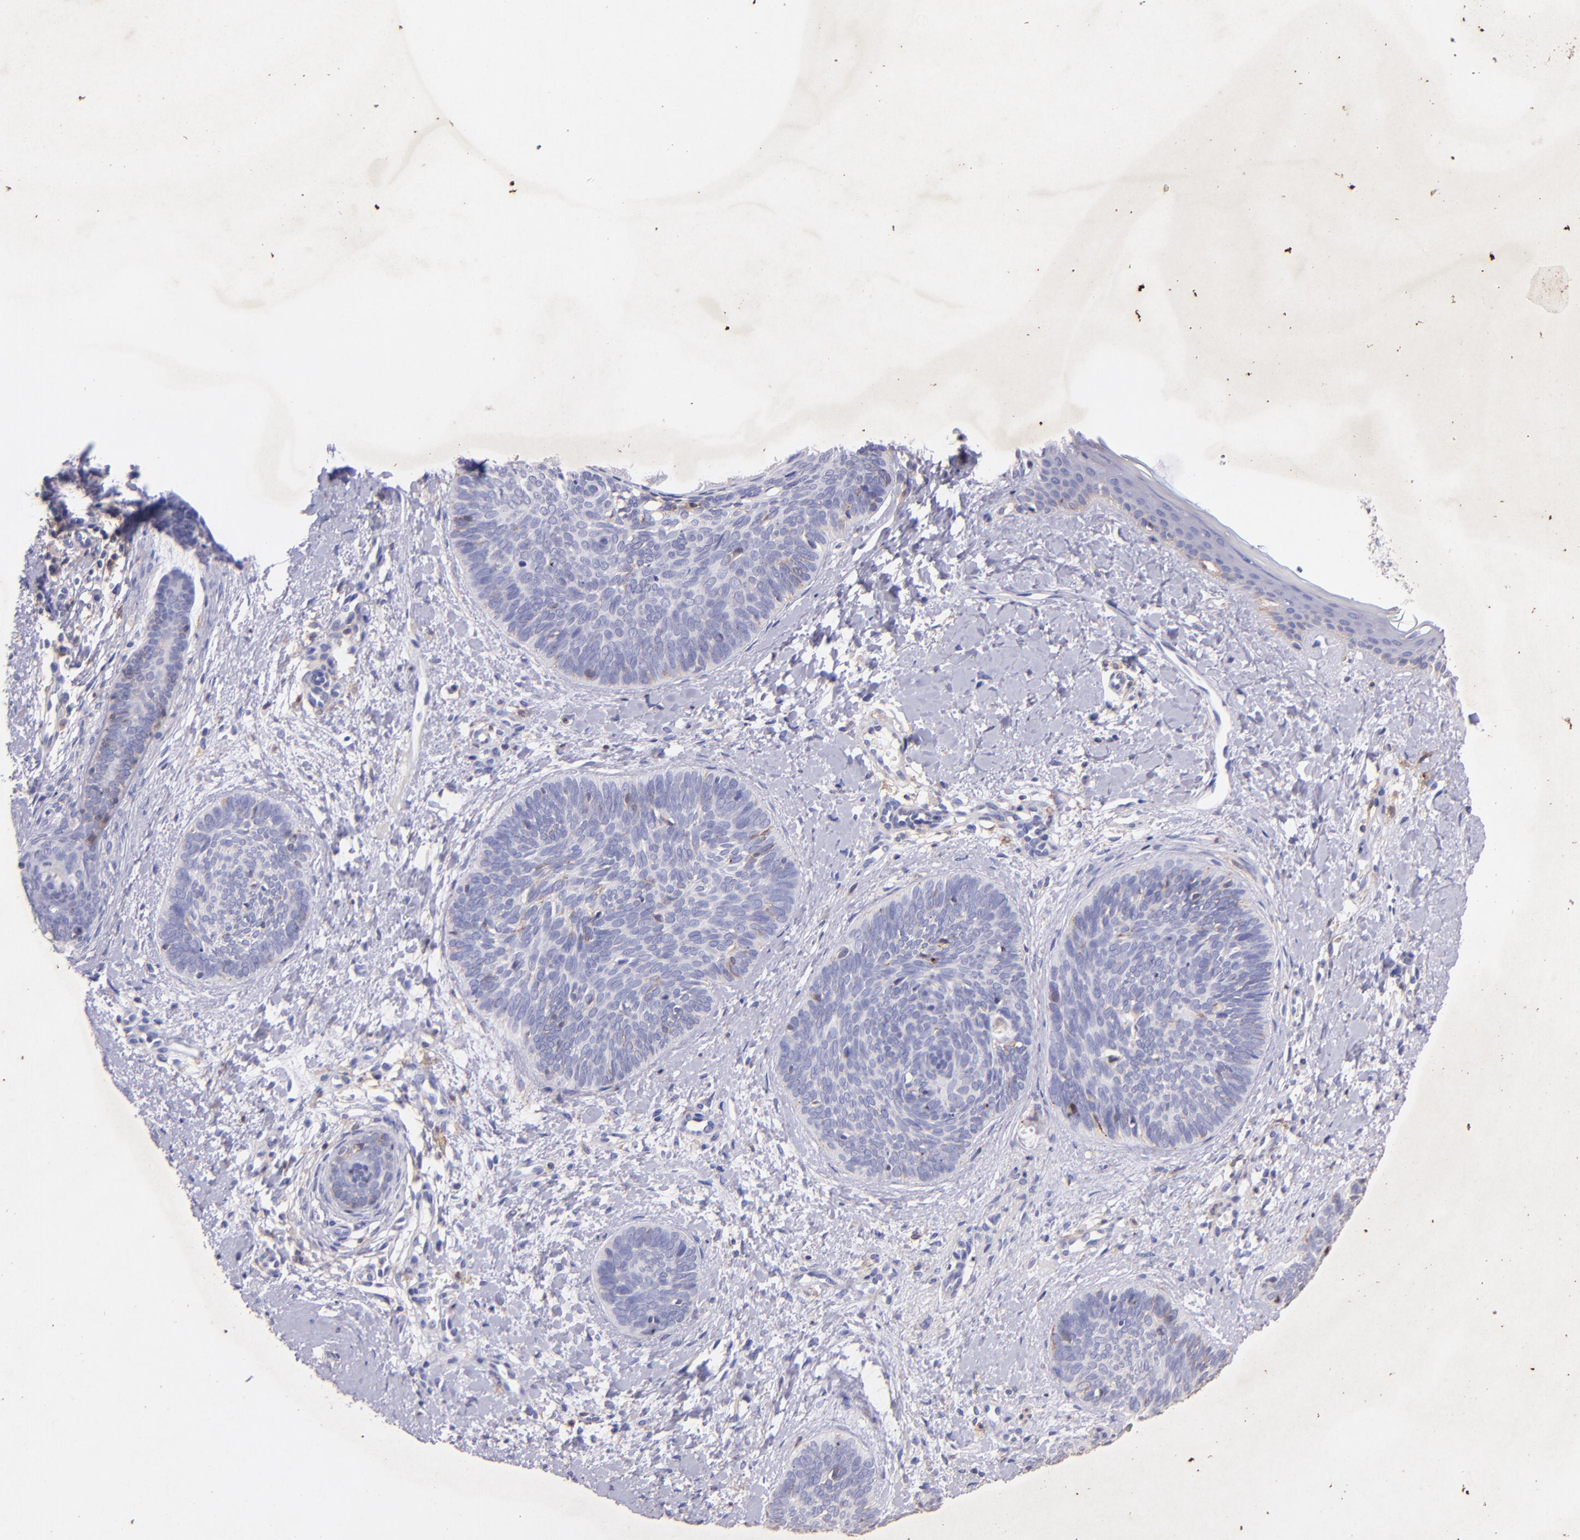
{"staining": {"intensity": "weak", "quantity": "<25%", "location": "cytoplasmic/membranous"}, "tissue": "skin cancer", "cell_type": "Tumor cells", "image_type": "cancer", "snomed": [{"axis": "morphology", "description": "Basal cell carcinoma"}, {"axis": "topography", "description": "Skin"}], "caption": "Immunohistochemistry image of human skin cancer (basal cell carcinoma) stained for a protein (brown), which shows no staining in tumor cells. (DAB (3,3'-diaminobenzidine) IHC visualized using brightfield microscopy, high magnification).", "gene": "RET", "patient": {"sex": "female", "age": 81}}